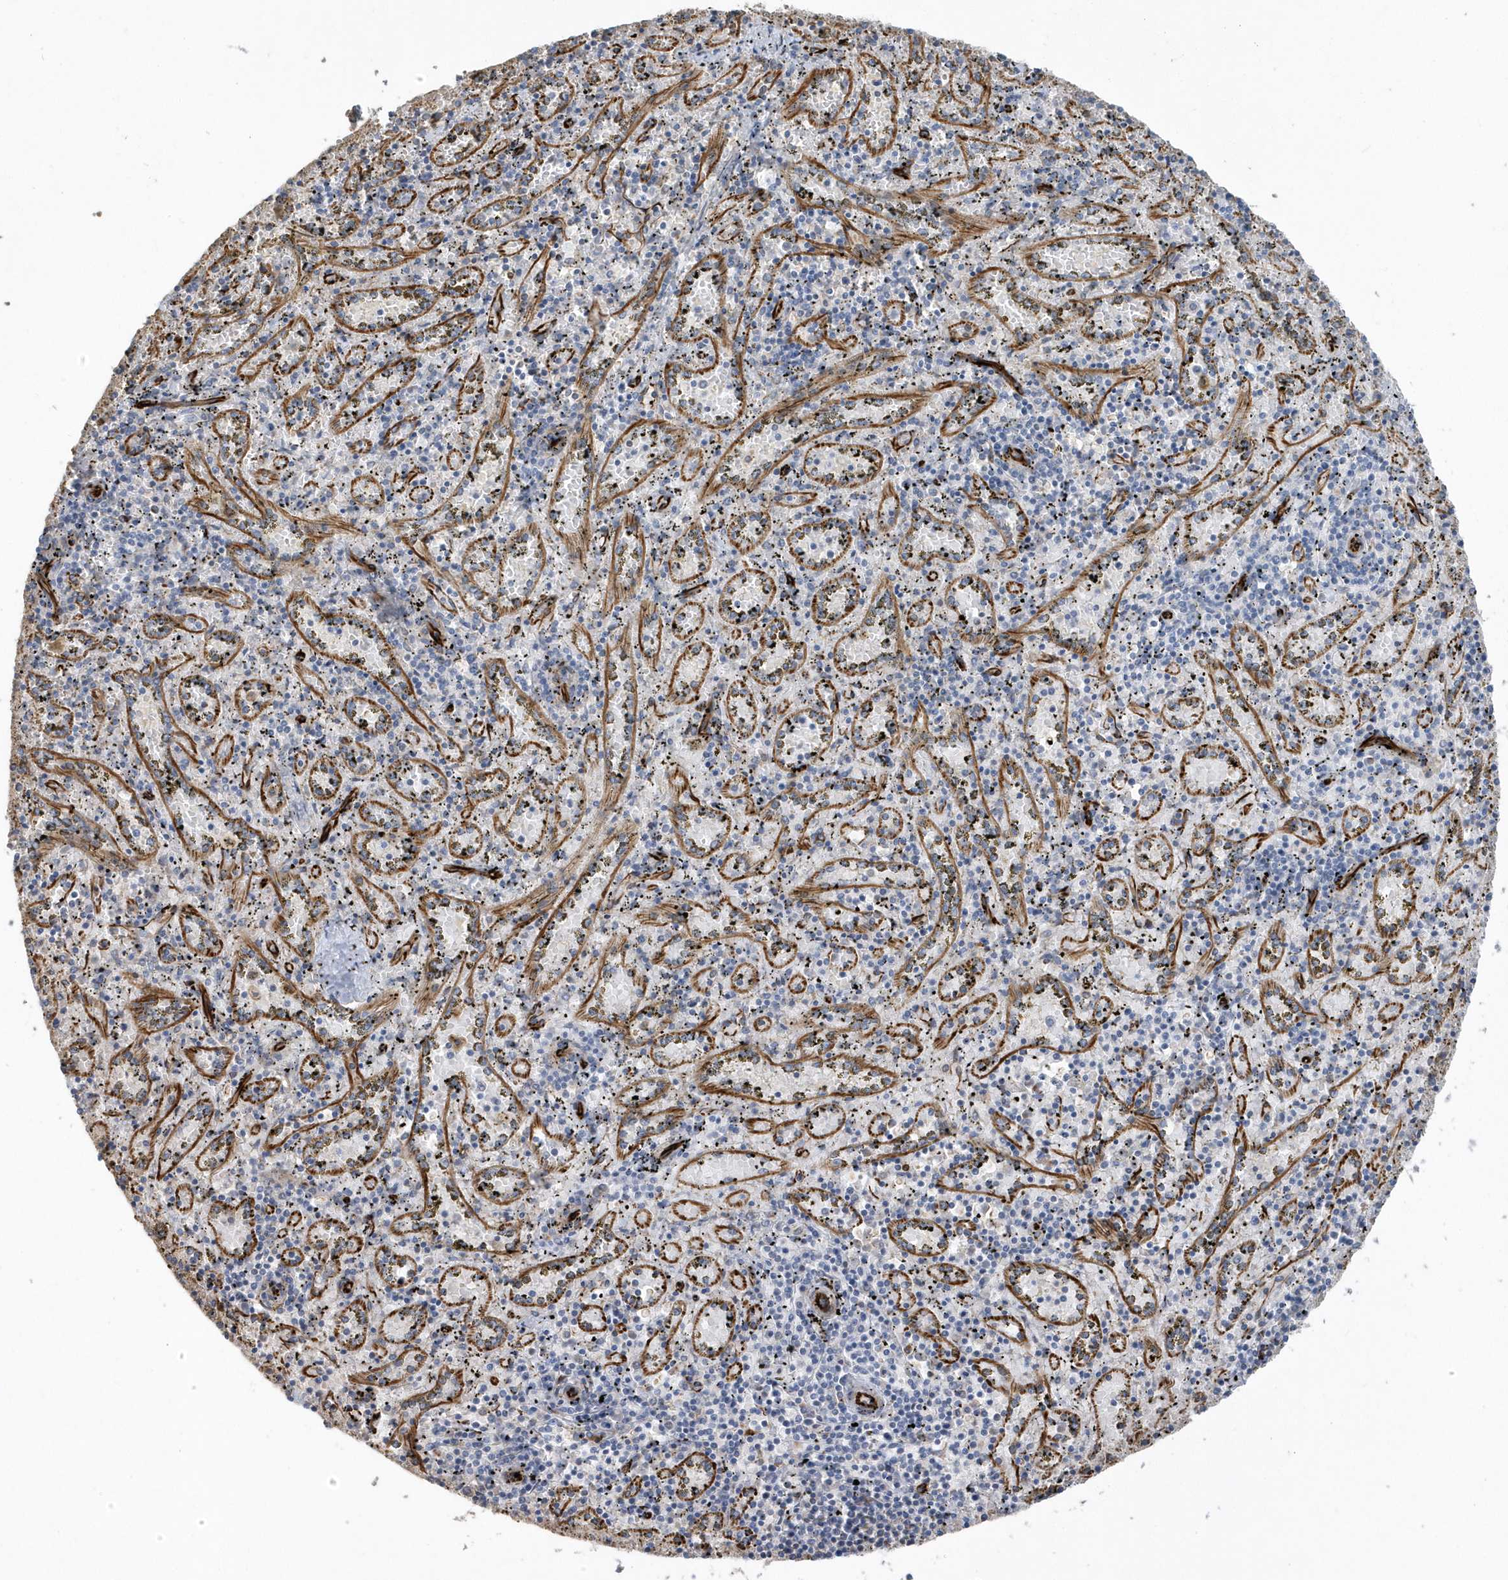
{"staining": {"intensity": "negative", "quantity": "none", "location": "none"}, "tissue": "spleen", "cell_type": "Cells in red pulp", "image_type": "normal", "snomed": [{"axis": "morphology", "description": "Normal tissue, NOS"}, {"axis": "topography", "description": "Spleen"}], "caption": "Immunohistochemistry of benign spleen reveals no positivity in cells in red pulp. Brightfield microscopy of IHC stained with DAB (brown) and hematoxylin (blue), captured at high magnification.", "gene": "RAB17", "patient": {"sex": "male", "age": 11}}